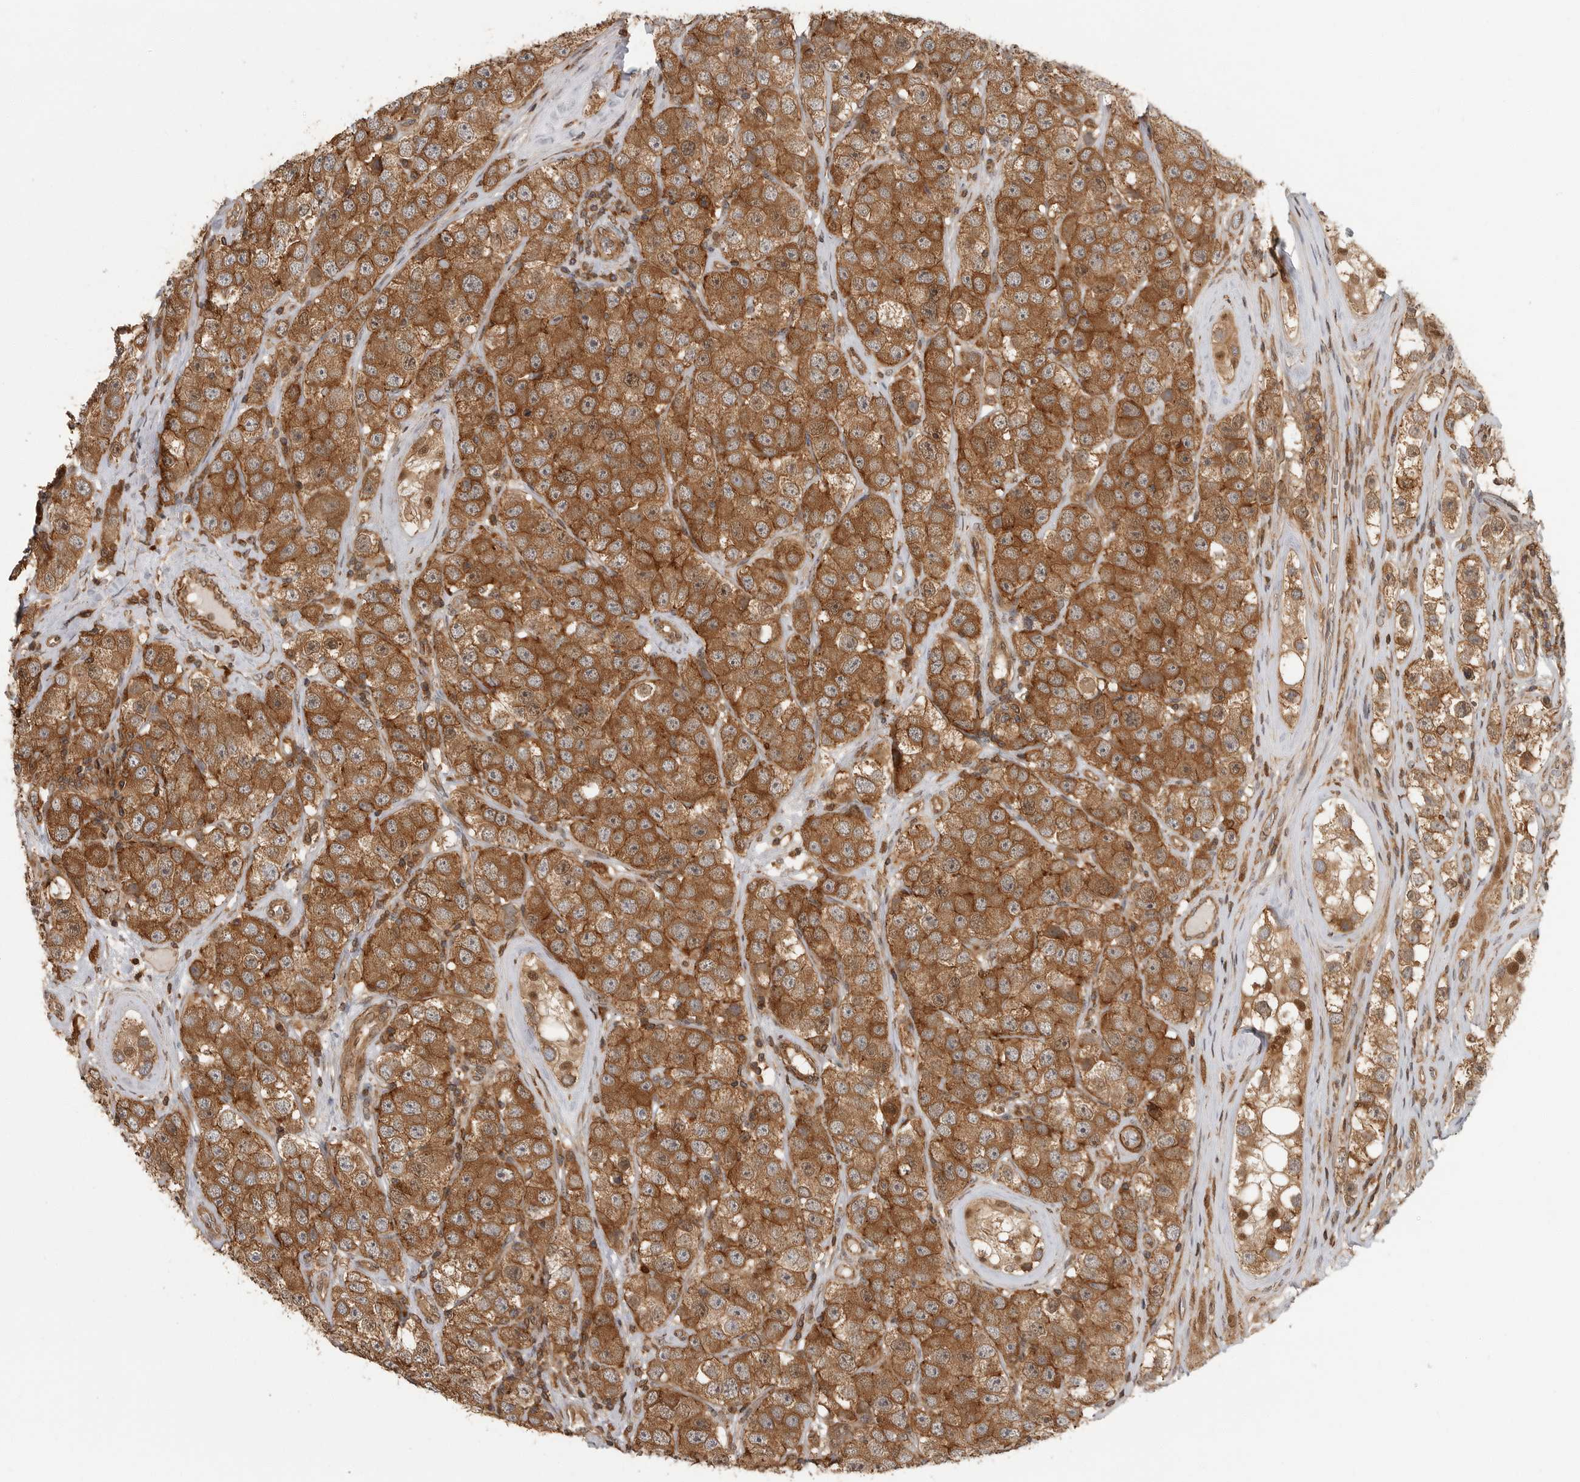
{"staining": {"intensity": "moderate", "quantity": ">75%", "location": "cytoplasmic/membranous"}, "tissue": "testis cancer", "cell_type": "Tumor cells", "image_type": "cancer", "snomed": [{"axis": "morphology", "description": "Seminoma, NOS"}, {"axis": "topography", "description": "Testis"}], "caption": "Seminoma (testis) was stained to show a protein in brown. There is medium levels of moderate cytoplasmic/membranous positivity in approximately >75% of tumor cells. (DAB (3,3'-diaminobenzidine) IHC, brown staining for protein, blue staining for nuclei).", "gene": "ERN1", "patient": {"sex": "male", "age": 28}}